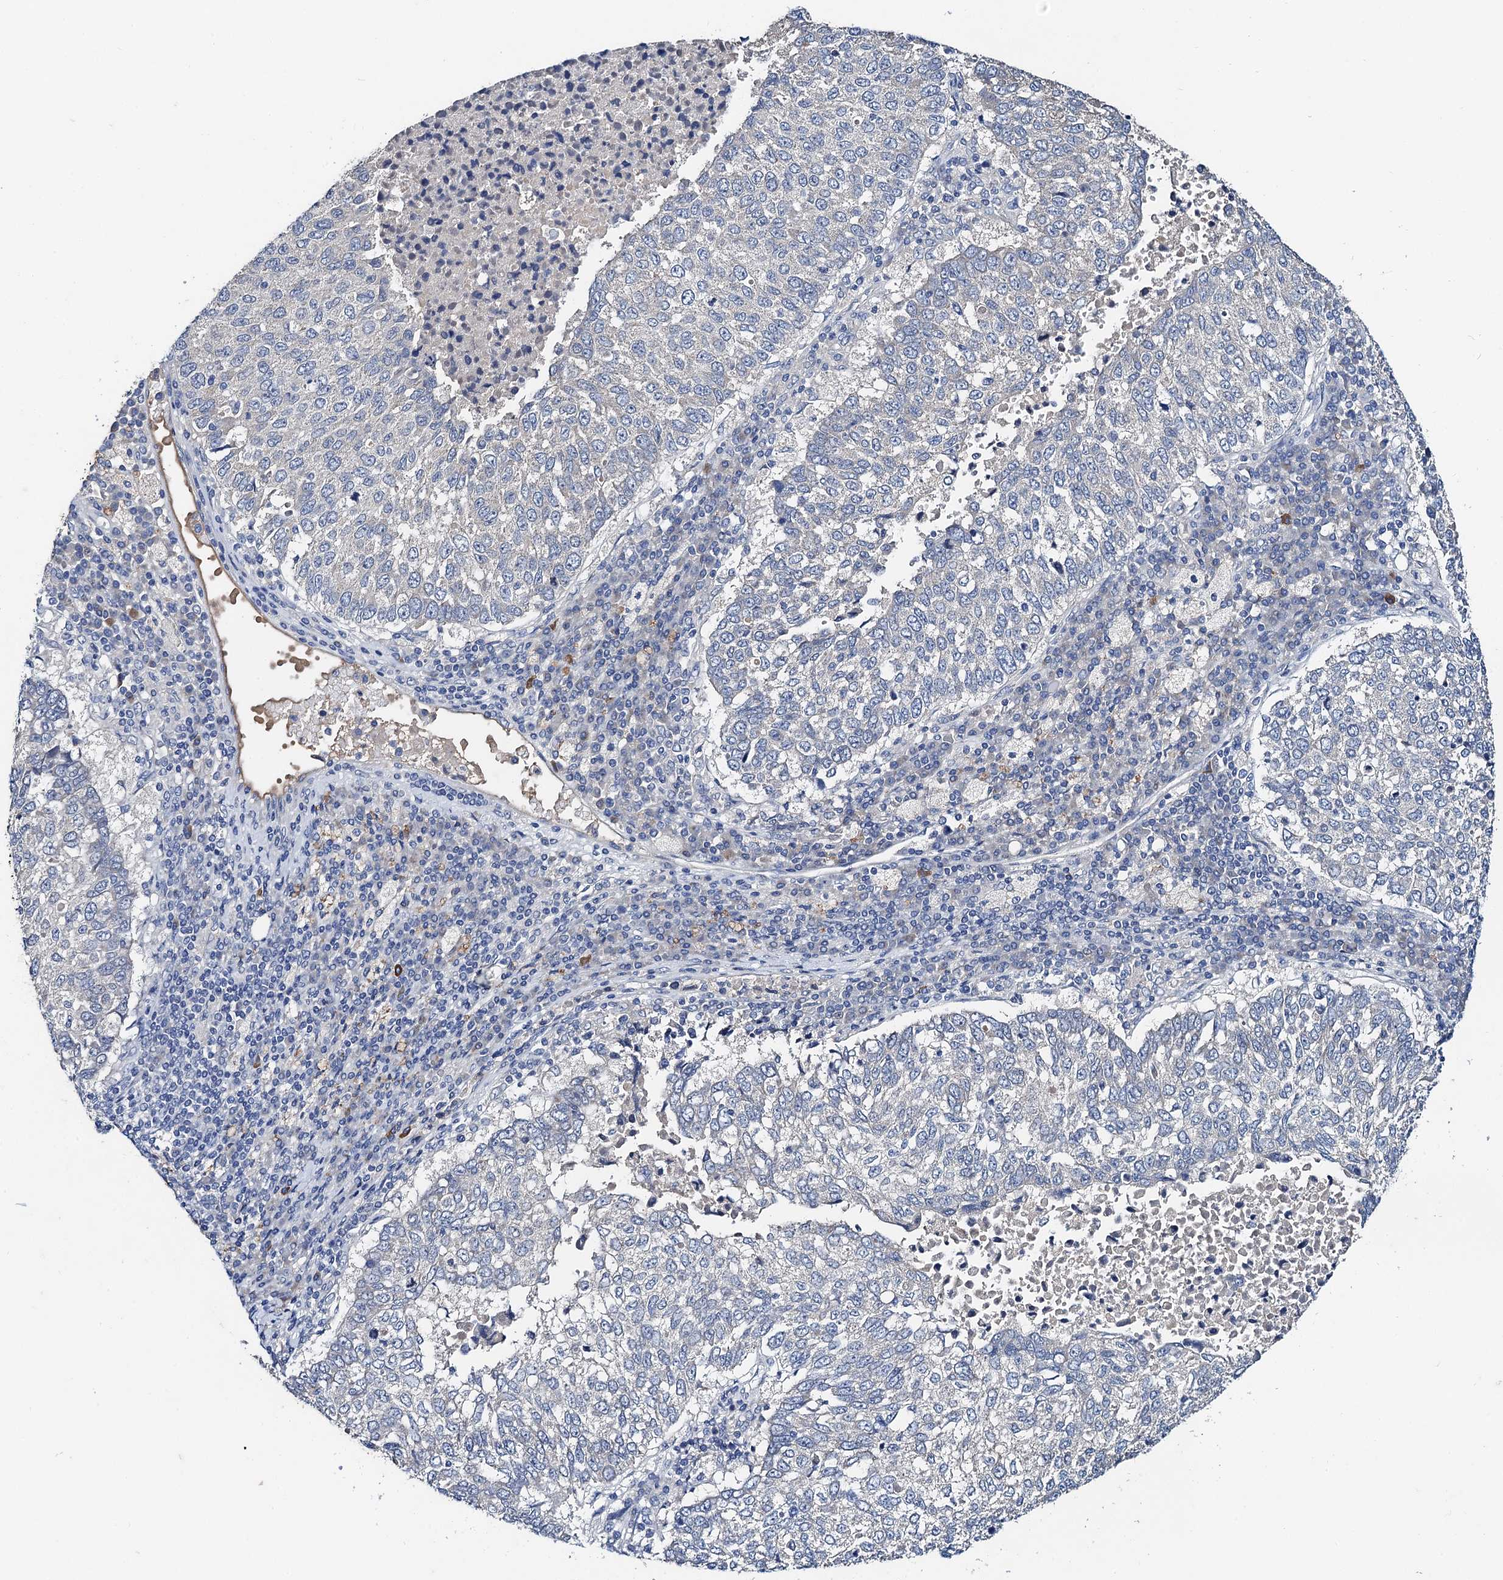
{"staining": {"intensity": "negative", "quantity": "none", "location": "none"}, "tissue": "lung cancer", "cell_type": "Tumor cells", "image_type": "cancer", "snomed": [{"axis": "morphology", "description": "Squamous cell carcinoma, NOS"}, {"axis": "topography", "description": "Lung"}], "caption": "Immunohistochemistry histopathology image of lung squamous cell carcinoma stained for a protein (brown), which demonstrates no positivity in tumor cells.", "gene": "TMEM39B", "patient": {"sex": "male", "age": 73}}